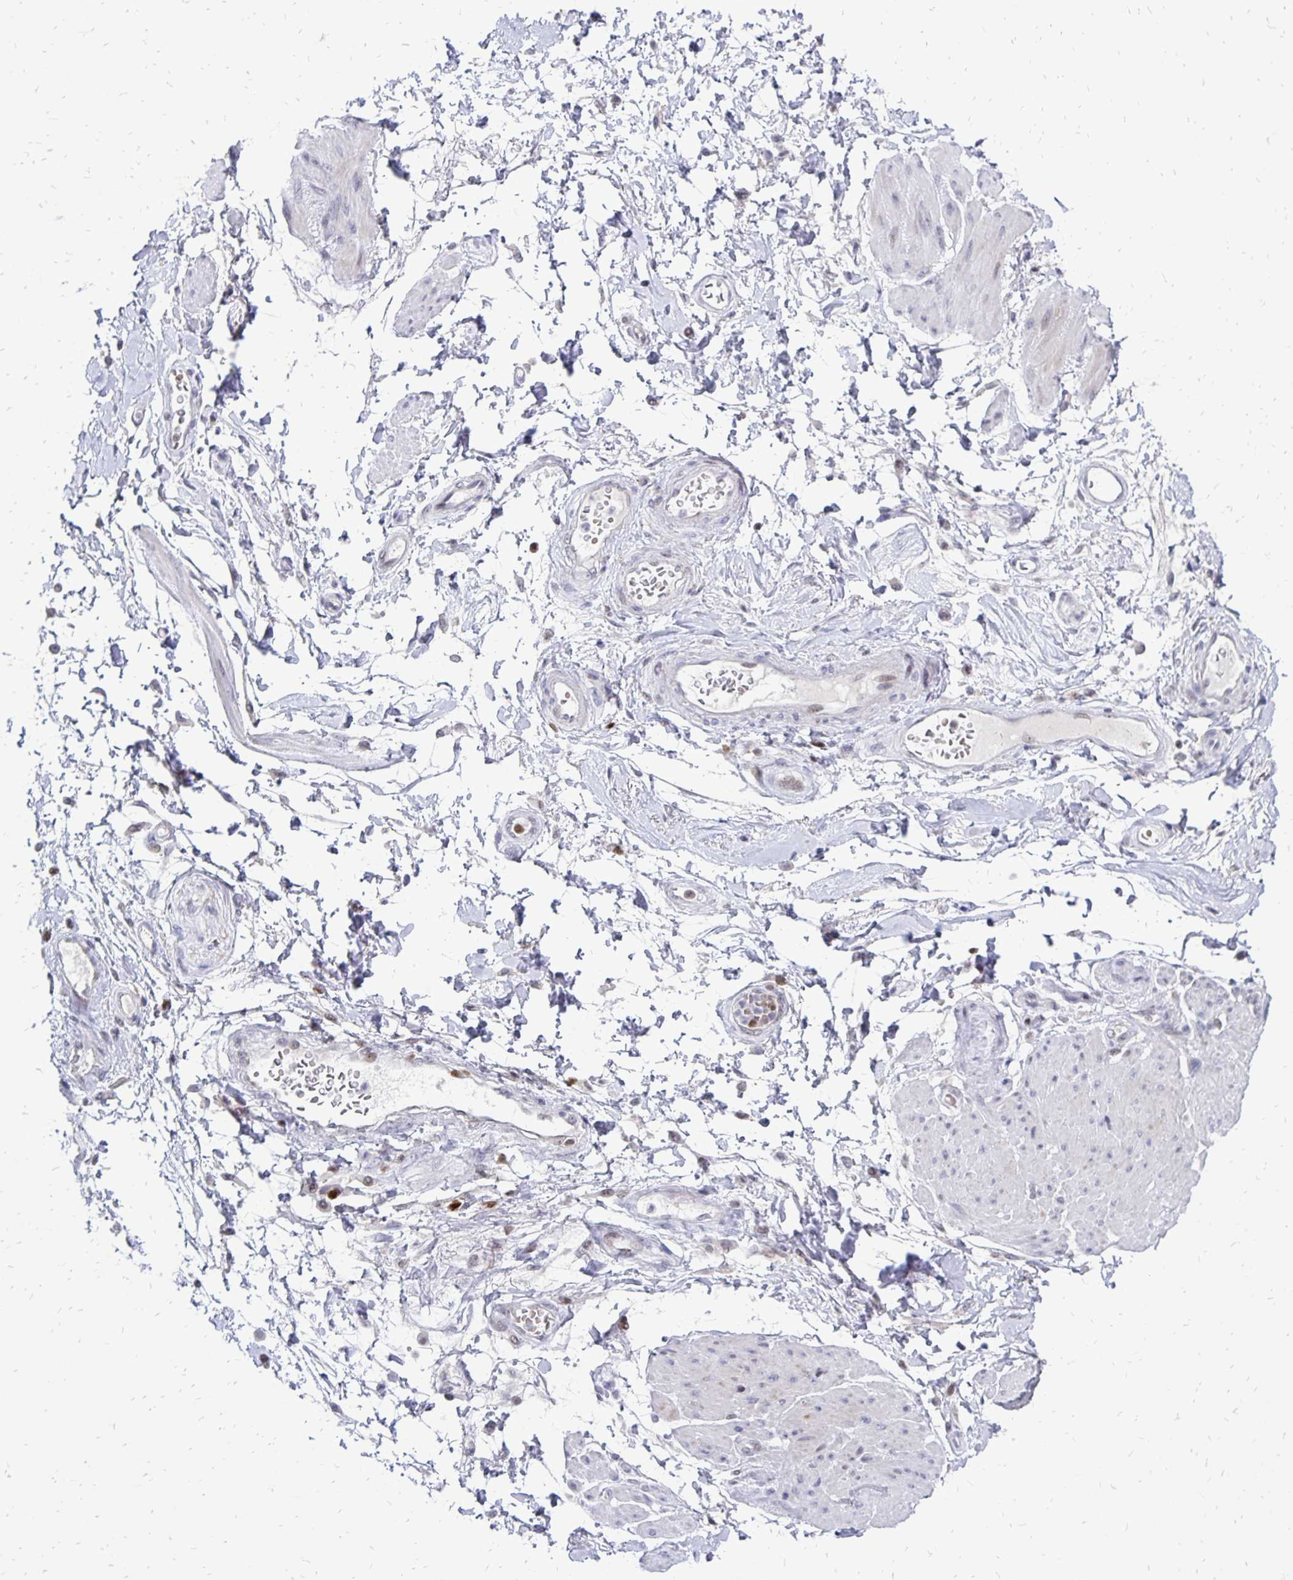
{"staining": {"intensity": "negative", "quantity": "none", "location": "none"}, "tissue": "adipose tissue", "cell_type": "Adipocytes", "image_type": "normal", "snomed": [{"axis": "morphology", "description": "Normal tissue, NOS"}, {"axis": "topography", "description": "Urinary bladder"}, {"axis": "topography", "description": "Peripheral nerve tissue"}], "caption": "Adipocytes are negative for protein expression in normal human adipose tissue. (DAB (3,3'-diaminobenzidine) immunohistochemistry (IHC) visualized using brightfield microscopy, high magnification).", "gene": "DCK", "patient": {"sex": "female", "age": 60}}